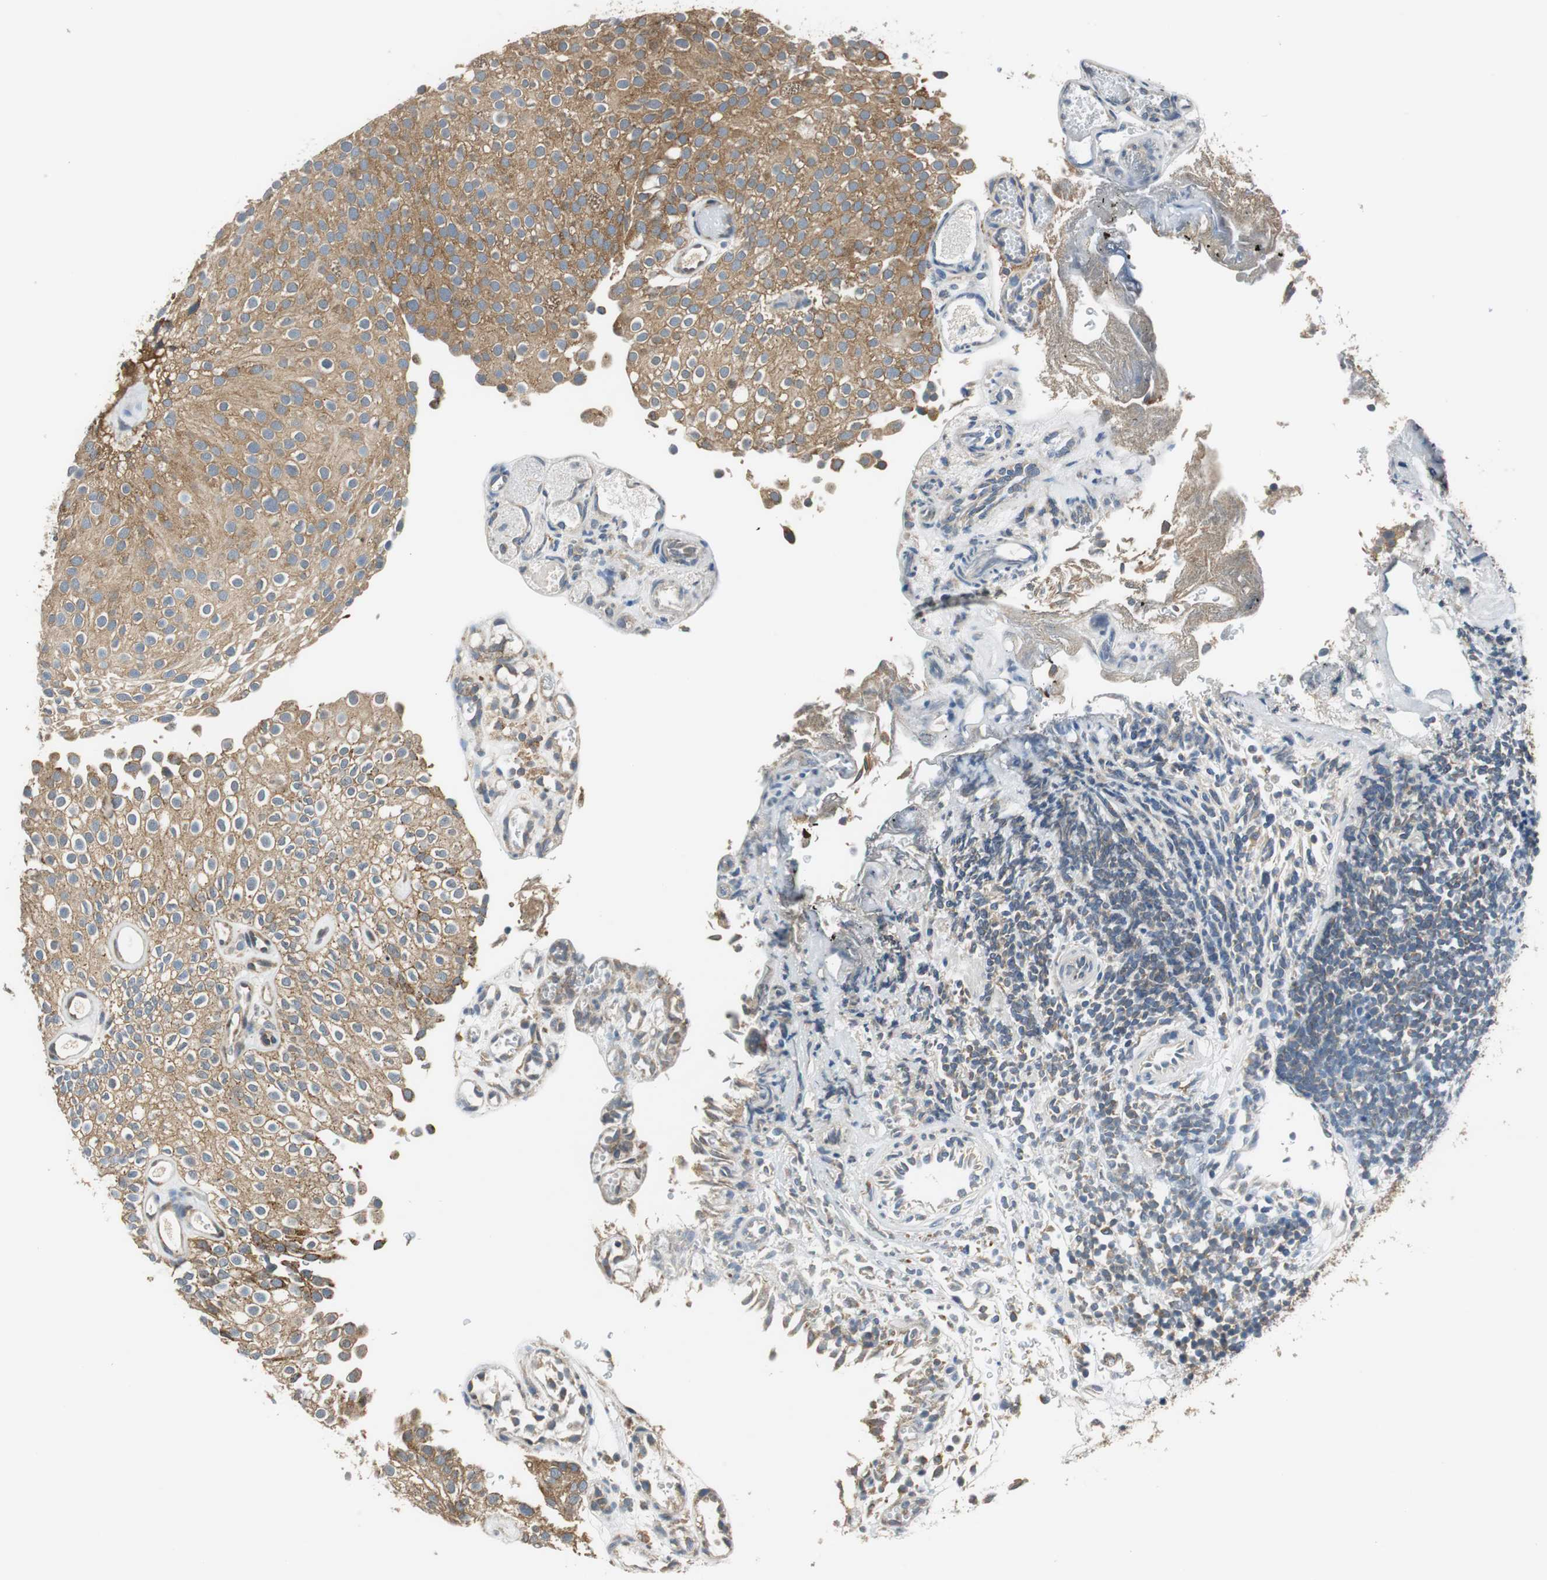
{"staining": {"intensity": "moderate", "quantity": ">75%", "location": "cytoplasmic/membranous"}, "tissue": "urothelial cancer", "cell_type": "Tumor cells", "image_type": "cancer", "snomed": [{"axis": "morphology", "description": "Urothelial carcinoma, Low grade"}, {"axis": "topography", "description": "Urinary bladder"}], "caption": "The histopathology image reveals staining of low-grade urothelial carcinoma, revealing moderate cytoplasmic/membranous protein staining (brown color) within tumor cells.", "gene": "CNOT3", "patient": {"sex": "male", "age": 78}}